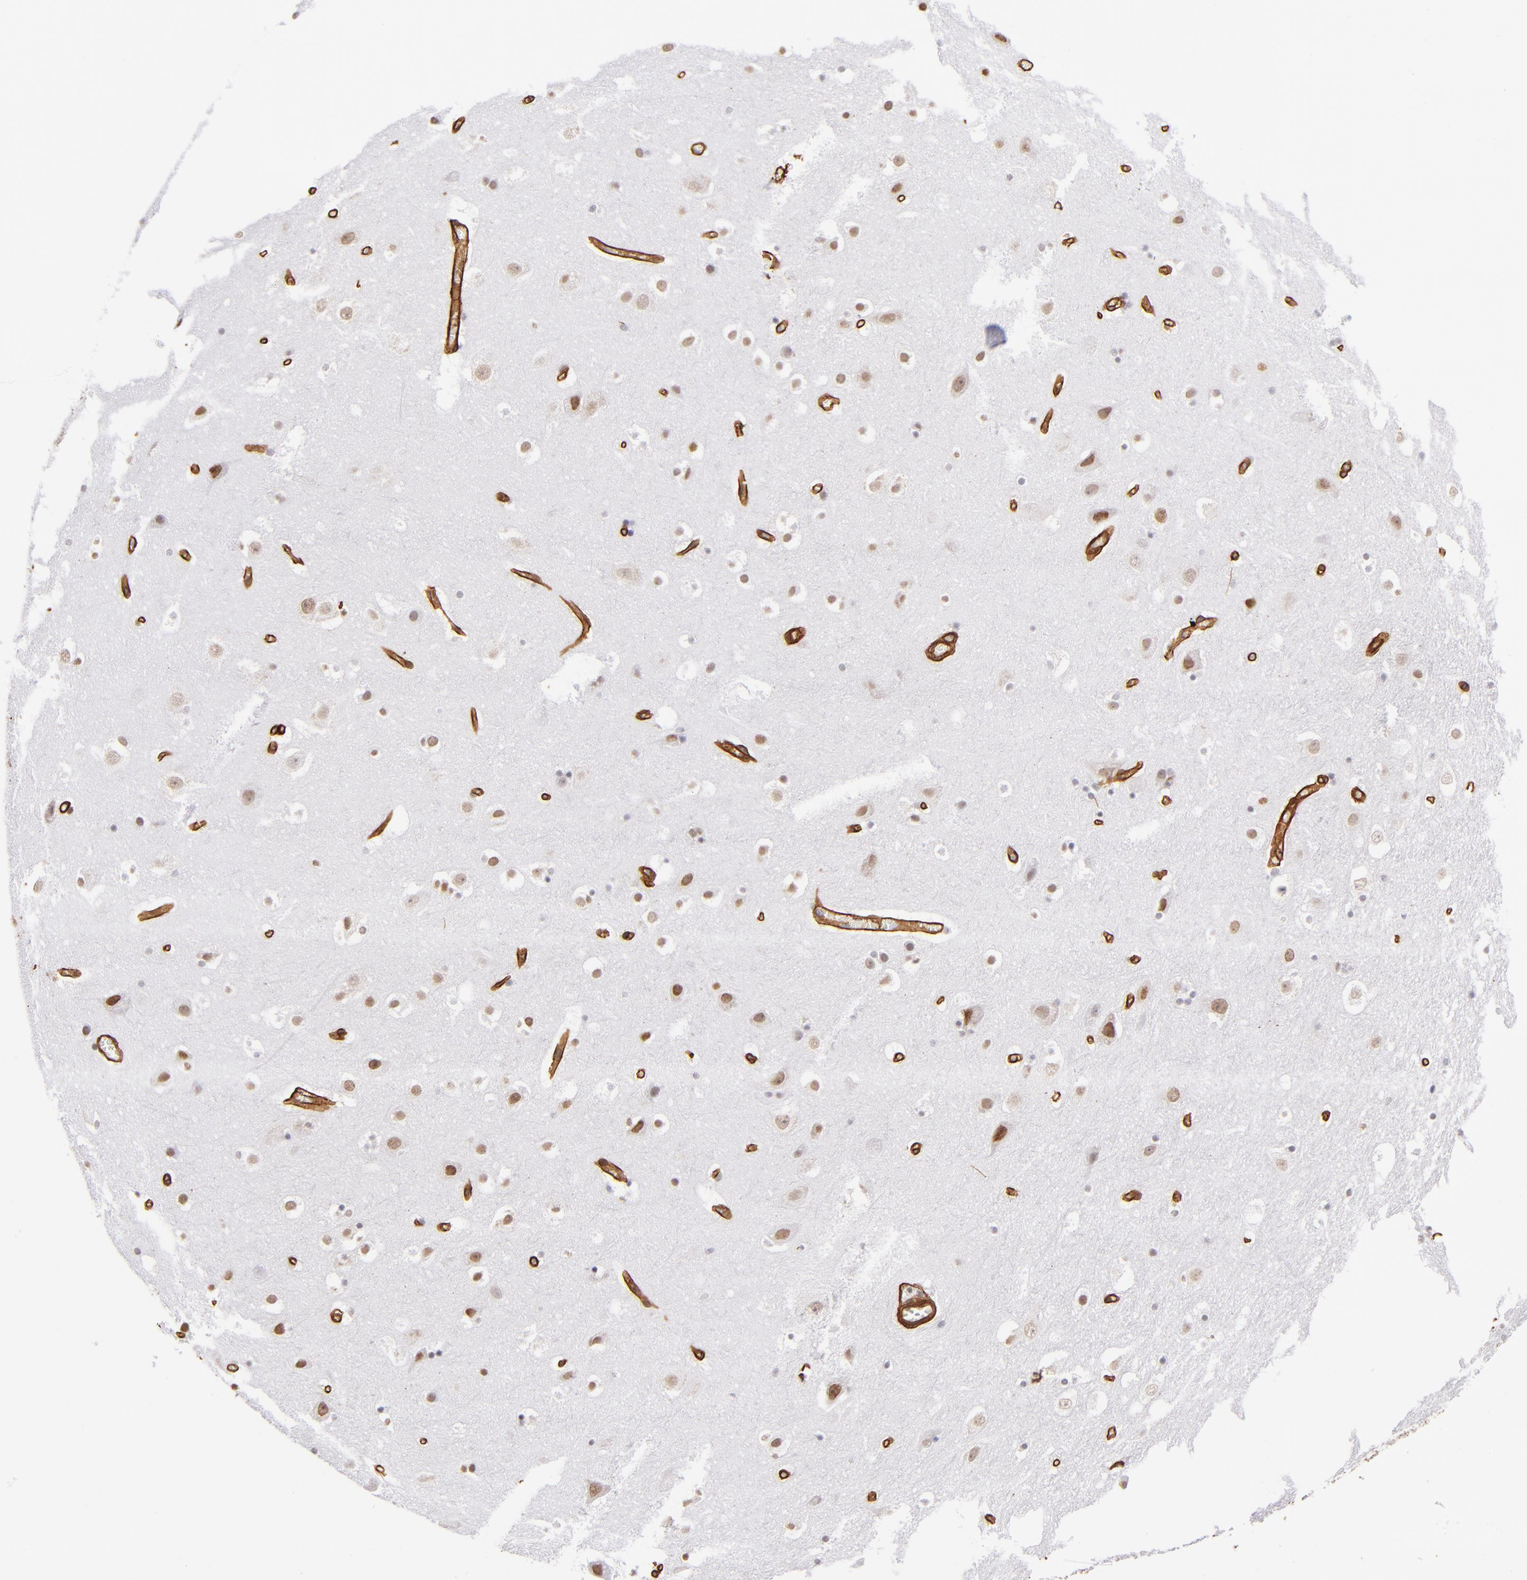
{"staining": {"intensity": "weak", "quantity": "25%-75%", "location": "nuclear"}, "tissue": "hippocampus", "cell_type": "Glial cells", "image_type": "normal", "snomed": [{"axis": "morphology", "description": "Normal tissue, NOS"}, {"axis": "topography", "description": "Hippocampus"}], "caption": "This photomicrograph reveals IHC staining of benign human hippocampus, with low weak nuclear staining in approximately 25%-75% of glial cells.", "gene": "LAMC1", "patient": {"sex": "male", "age": 45}}